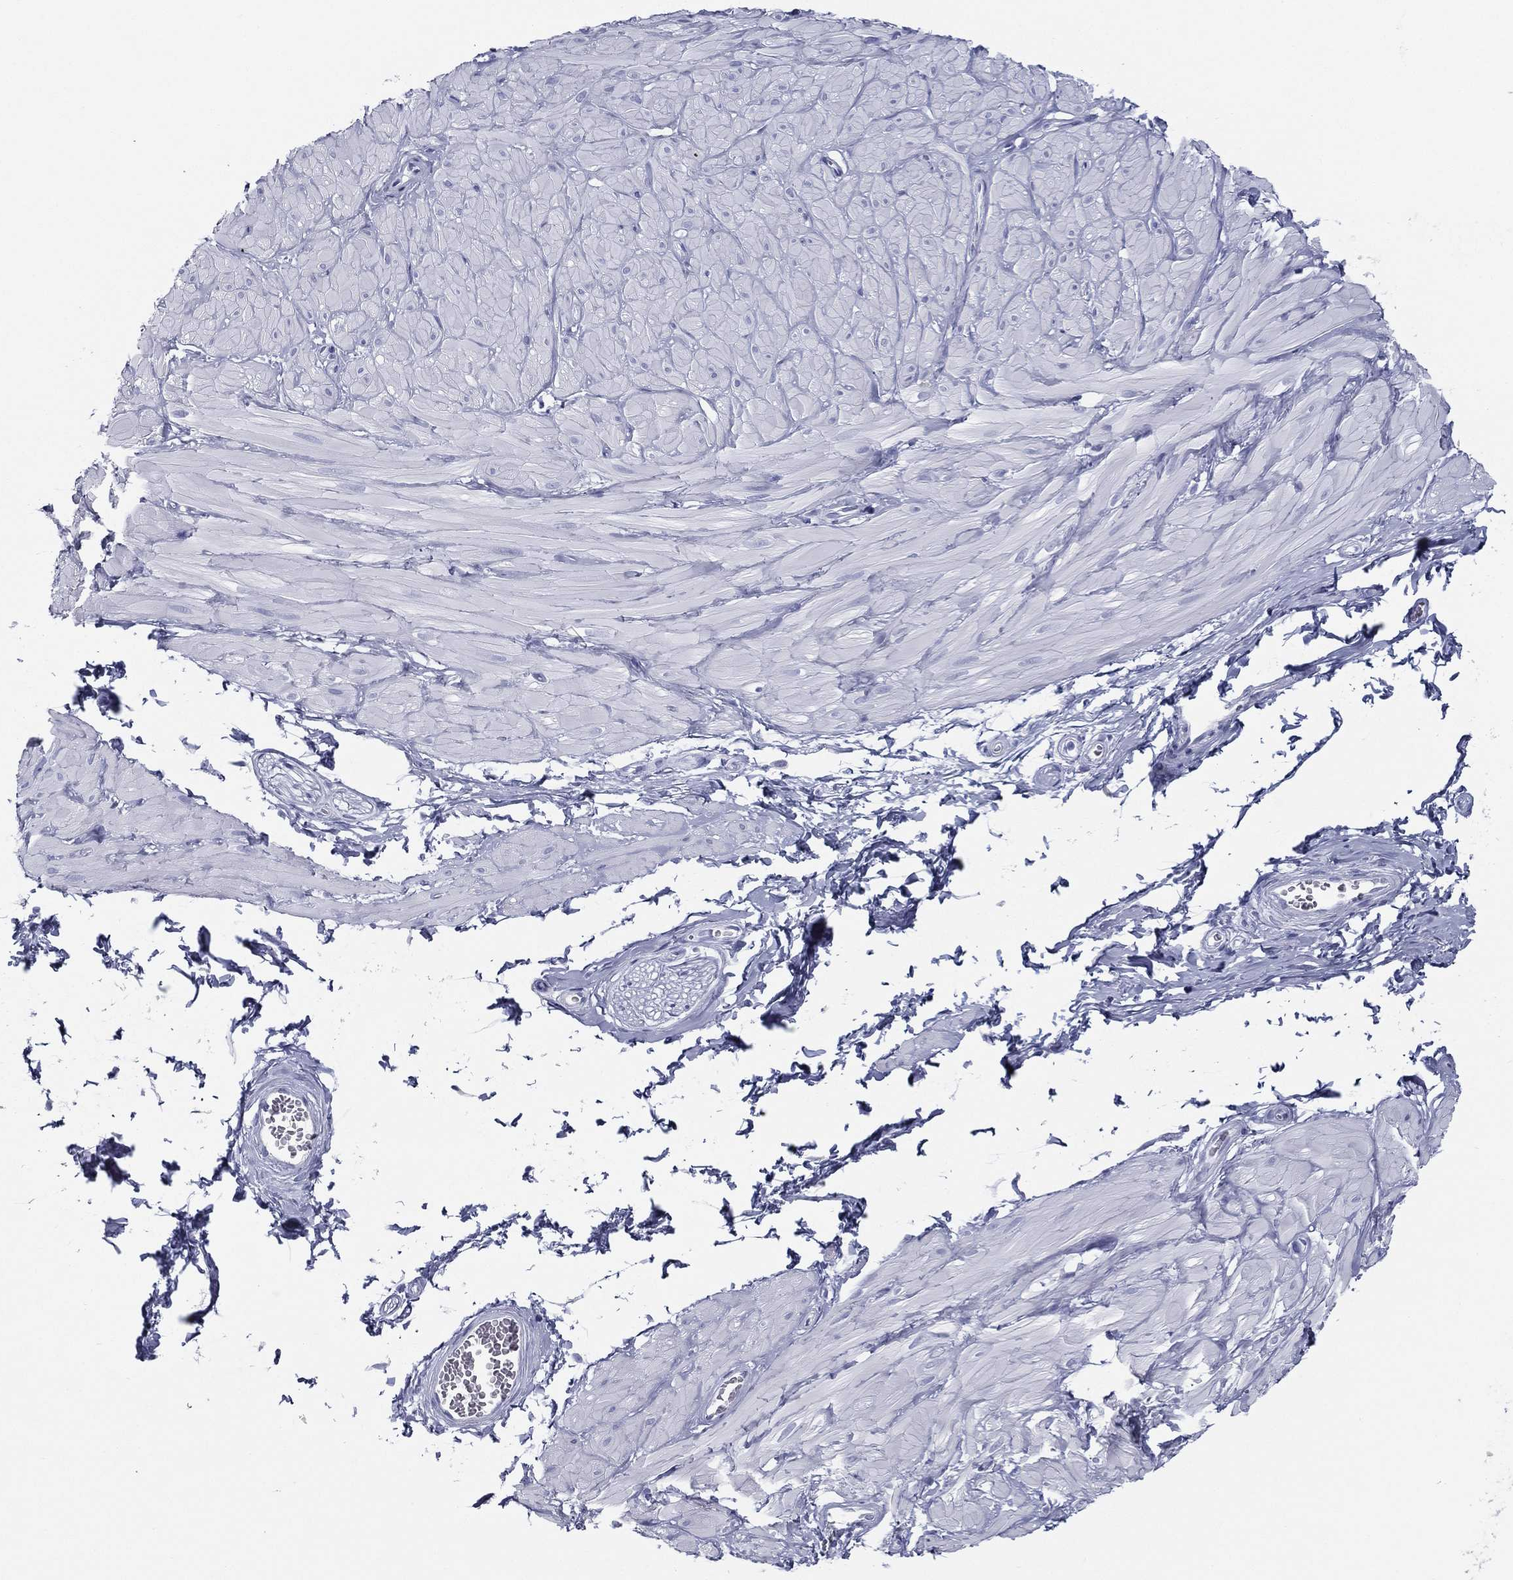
{"staining": {"intensity": "negative", "quantity": "none", "location": "none"}, "tissue": "soft tissue", "cell_type": "Fibroblasts", "image_type": "normal", "snomed": [{"axis": "morphology", "description": "Normal tissue, NOS"}, {"axis": "topography", "description": "Smooth muscle"}, {"axis": "topography", "description": "Peripheral nerve tissue"}], "caption": "There is no significant staining in fibroblasts of soft tissue. (Brightfield microscopy of DAB IHC at high magnification).", "gene": "RSPH4A", "patient": {"sex": "male", "age": 22}}